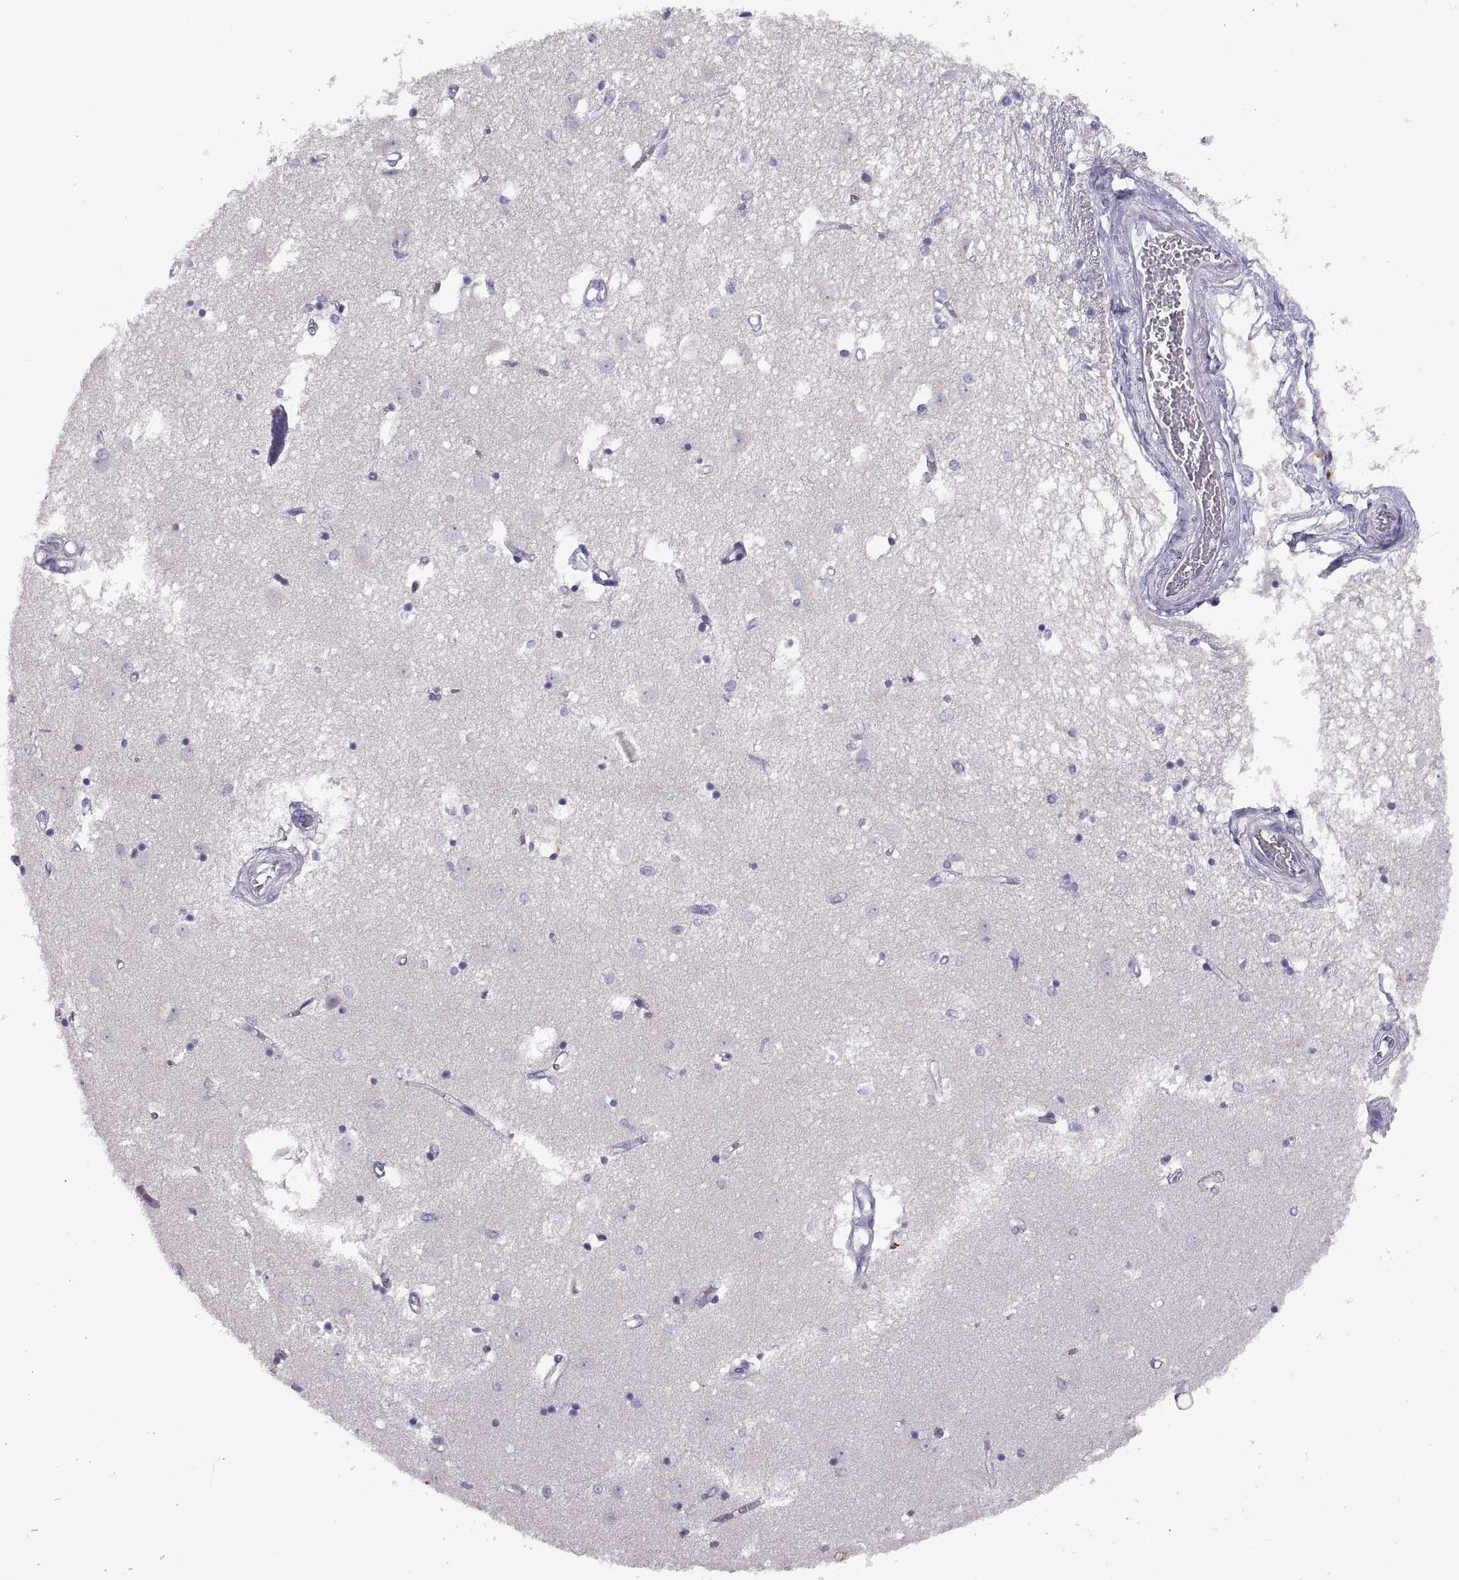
{"staining": {"intensity": "negative", "quantity": "none", "location": "none"}, "tissue": "caudate", "cell_type": "Glial cells", "image_type": "normal", "snomed": [{"axis": "morphology", "description": "Normal tissue, NOS"}, {"axis": "topography", "description": "Lateral ventricle wall"}], "caption": "Protein analysis of unremarkable caudate demonstrates no significant staining in glial cells. (DAB immunohistochemistry (IHC) with hematoxylin counter stain).", "gene": "CRYBB3", "patient": {"sex": "male", "age": 54}}